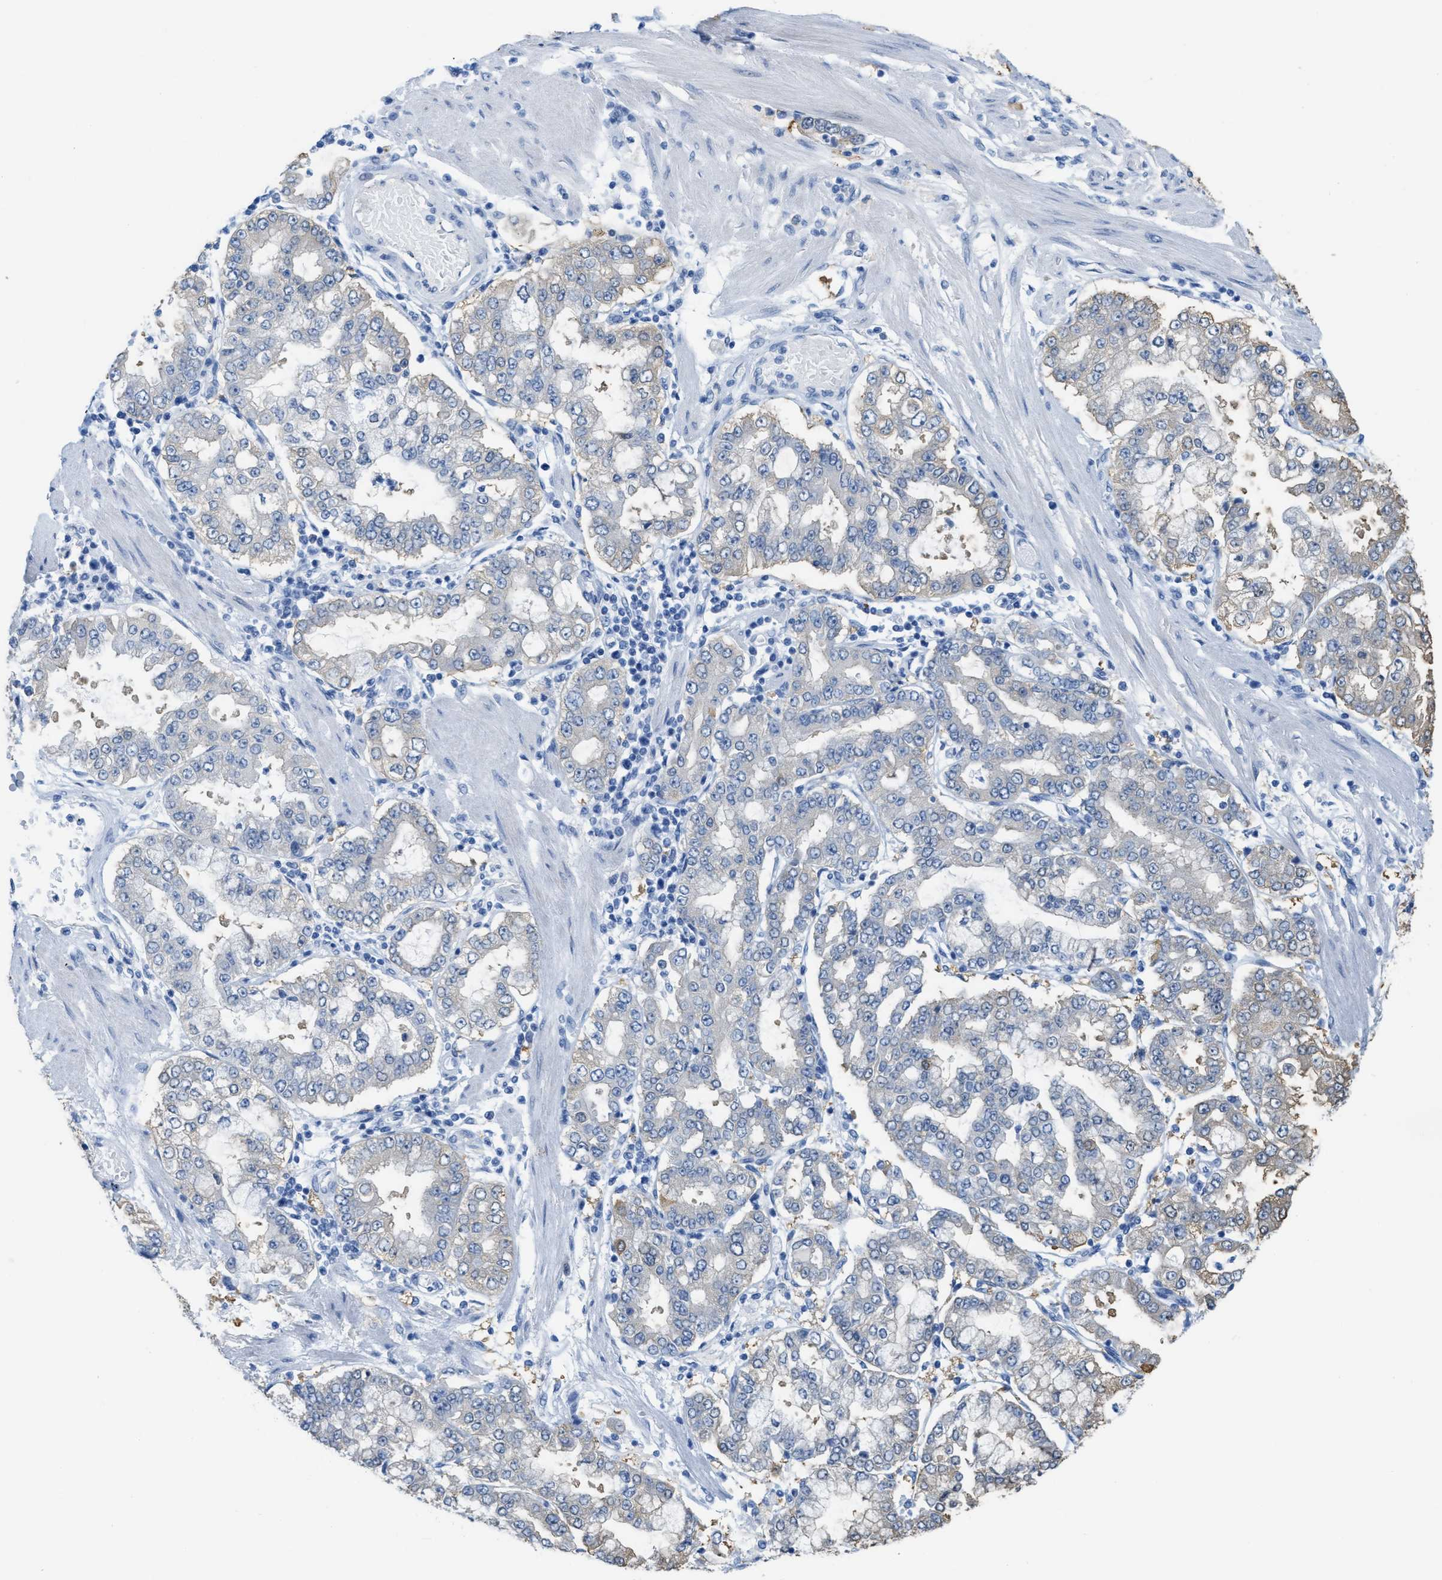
{"staining": {"intensity": "weak", "quantity": "<25%", "location": "cytoplasmic/membranous"}, "tissue": "stomach cancer", "cell_type": "Tumor cells", "image_type": "cancer", "snomed": [{"axis": "morphology", "description": "Adenocarcinoma, NOS"}, {"axis": "topography", "description": "Stomach"}], "caption": "The photomicrograph exhibits no significant staining in tumor cells of stomach cancer.", "gene": "ASGR1", "patient": {"sex": "male", "age": 76}}